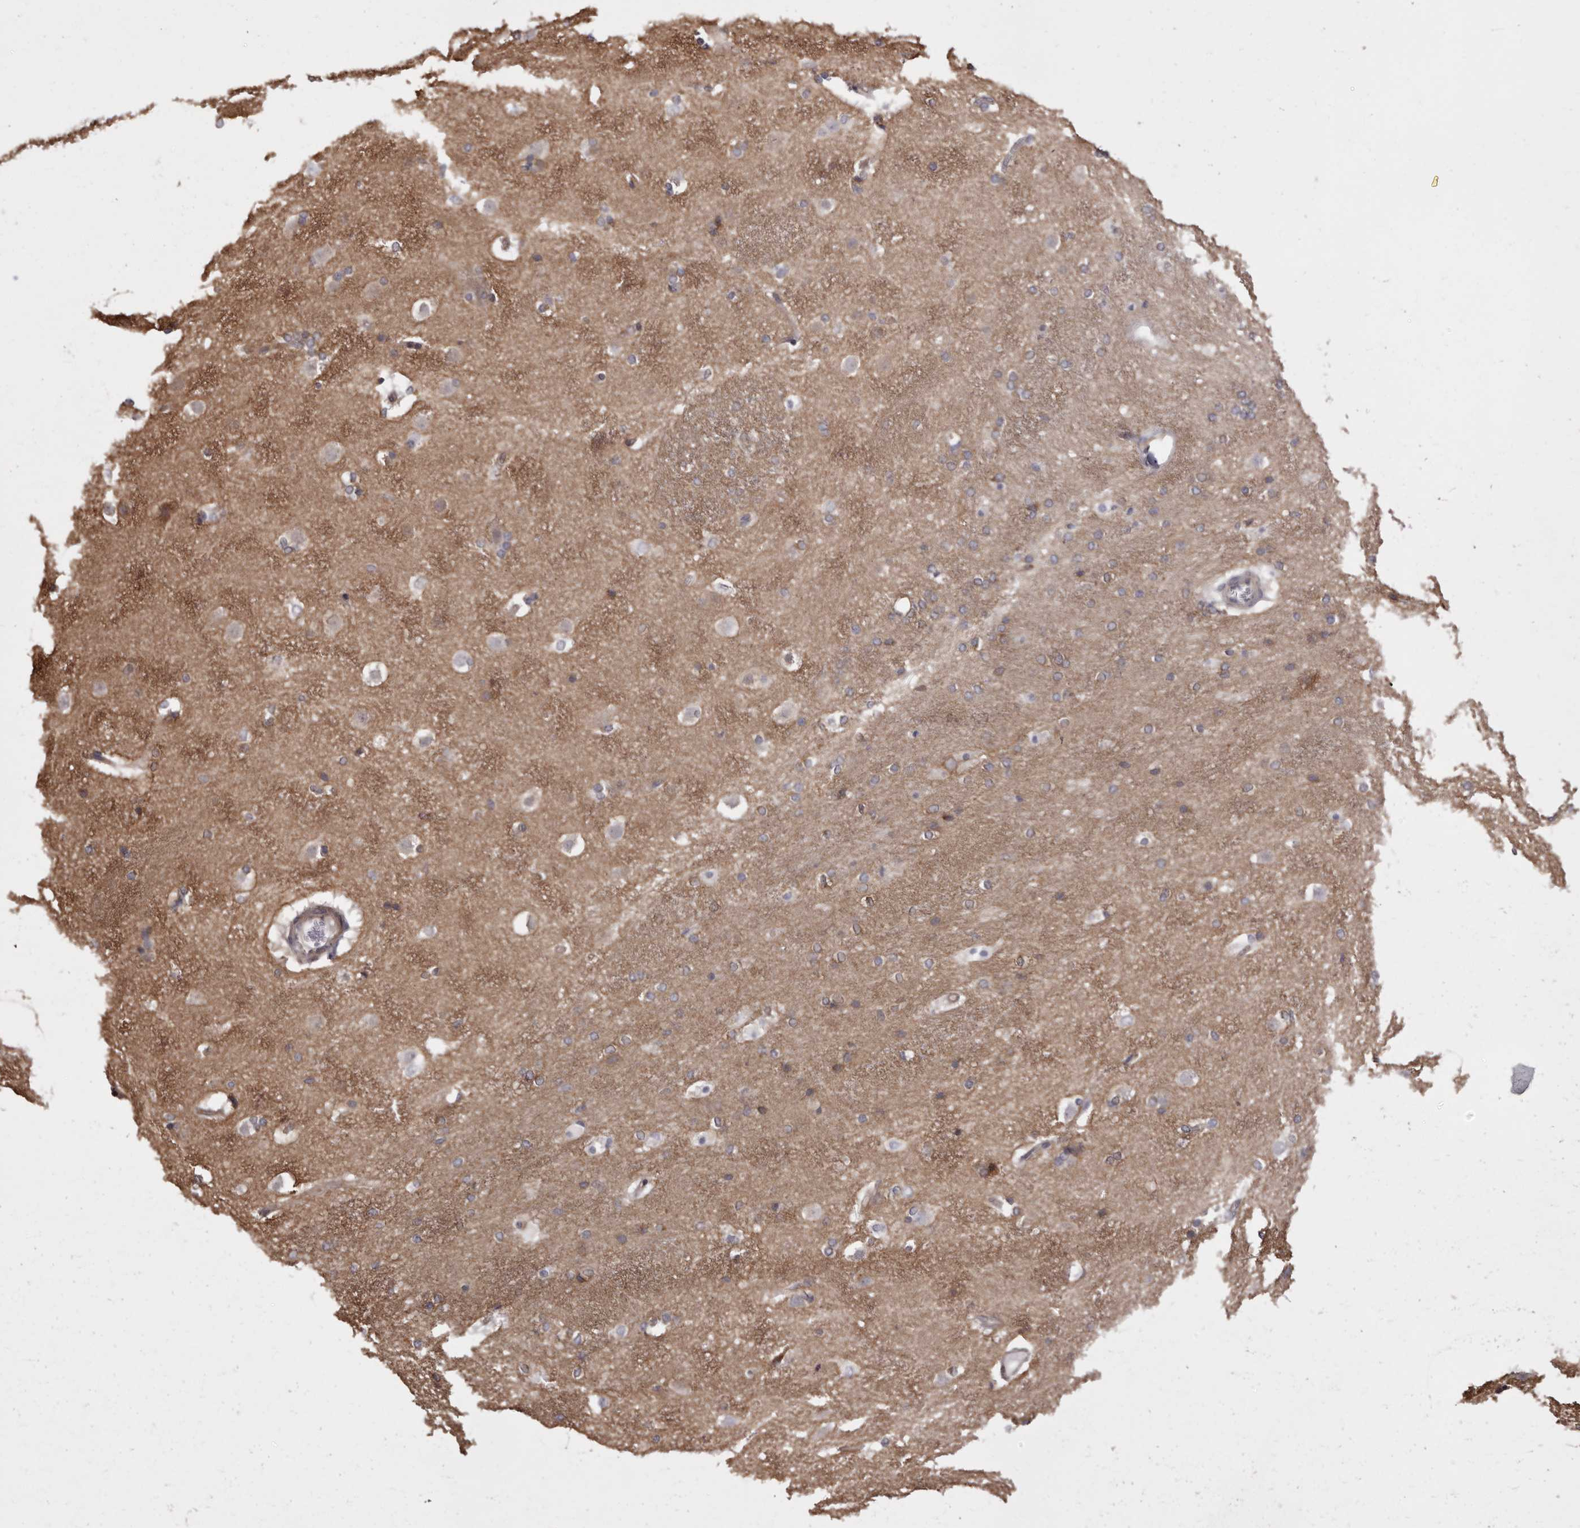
{"staining": {"intensity": "moderate", "quantity": "<25%", "location": "cytoplasmic/membranous"}, "tissue": "caudate", "cell_type": "Glial cells", "image_type": "normal", "snomed": [{"axis": "morphology", "description": "Normal tissue, NOS"}, {"axis": "topography", "description": "Lateral ventricle wall"}], "caption": "This is an image of IHC staining of normal caudate, which shows moderate expression in the cytoplasmic/membranous of glial cells.", "gene": "TNNI1", "patient": {"sex": "female", "age": 19}}